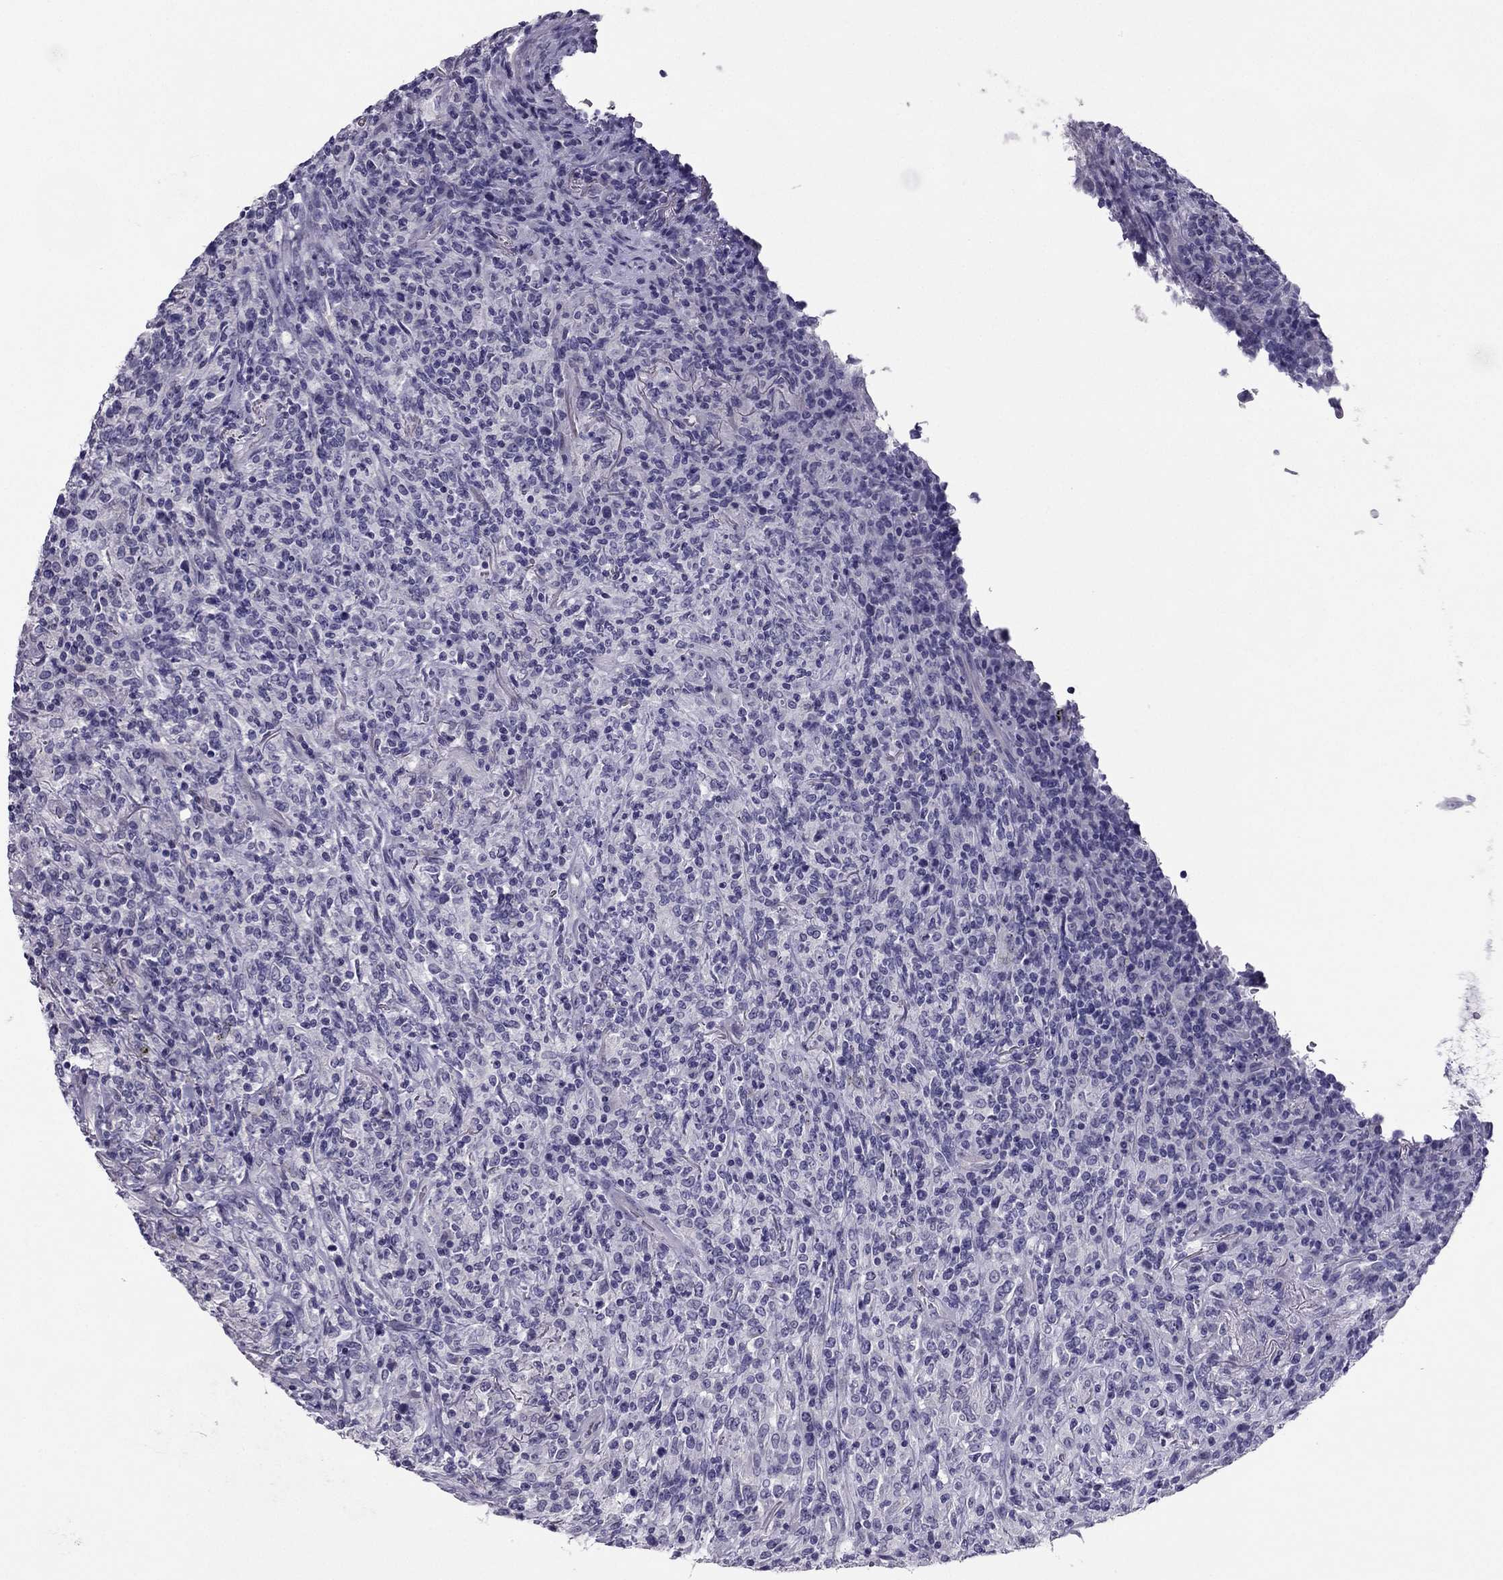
{"staining": {"intensity": "negative", "quantity": "none", "location": "none"}, "tissue": "lymphoma", "cell_type": "Tumor cells", "image_type": "cancer", "snomed": [{"axis": "morphology", "description": "Malignant lymphoma, non-Hodgkin's type, High grade"}, {"axis": "topography", "description": "Lung"}], "caption": "An immunohistochemistry (IHC) photomicrograph of lymphoma is shown. There is no staining in tumor cells of lymphoma.", "gene": "PDE6A", "patient": {"sex": "male", "age": 79}}